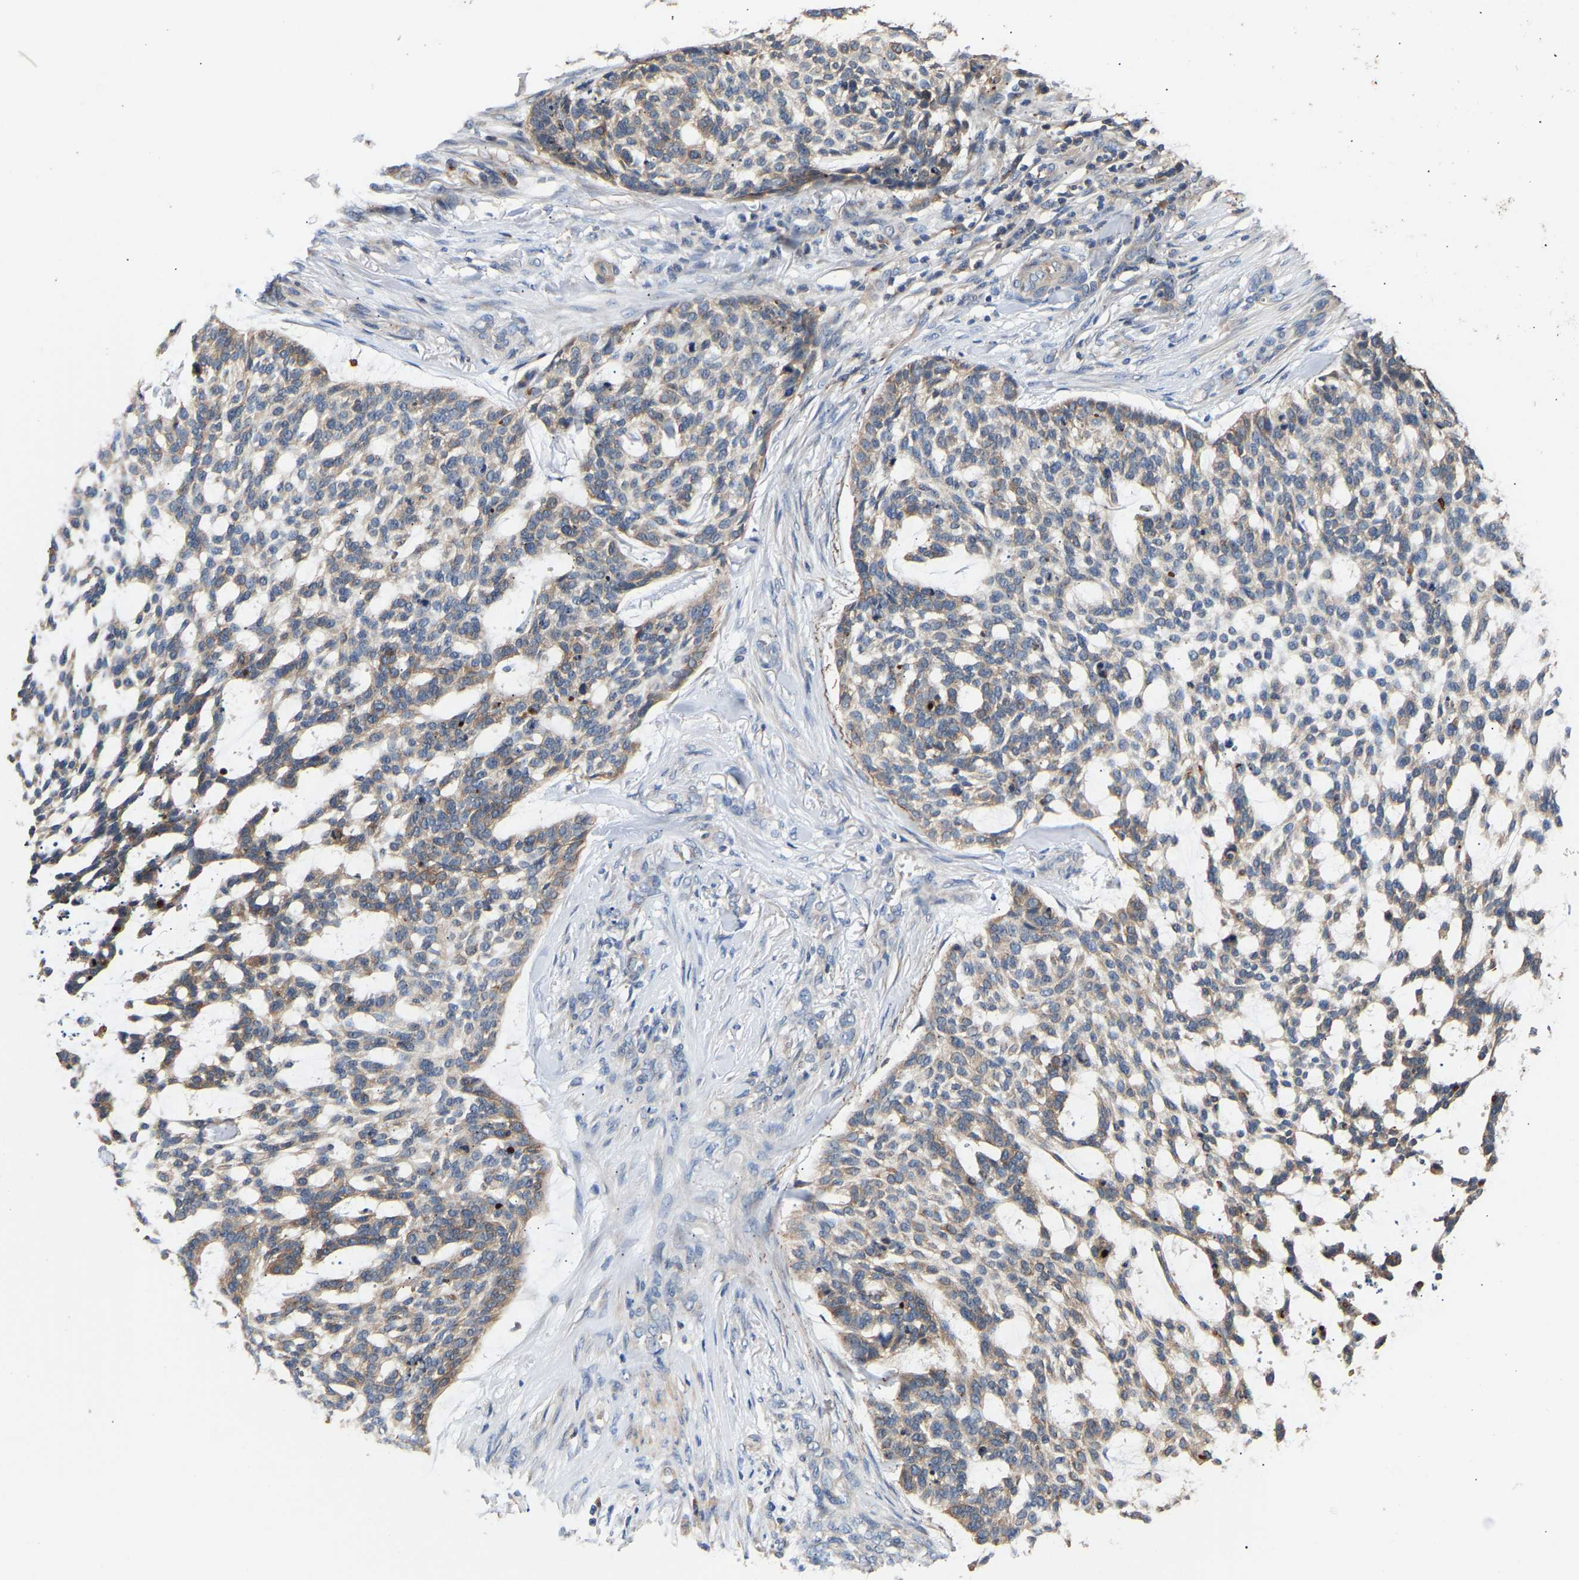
{"staining": {"intensity": "weak", "quantity": "25%-75%", "location": "cytoplasmic/membranous"}, "tissue": "skin cancer", "cell_type": "Tumor cells", "image_type": "cancer", "snomed": [{"axis": "morphology", "description": "Basal cell carcinoma"}, {"axis": "topography", "description": "Skin"}], "caption": "DAB immunohistochemical staining of skin basal cell carcinoma demonstrates weak cytoplasmic/membranous protein expression in about 25%-75% of tumor cells.", "gene": "LRBA", "patient": {"sex": "female", "age": 64}}